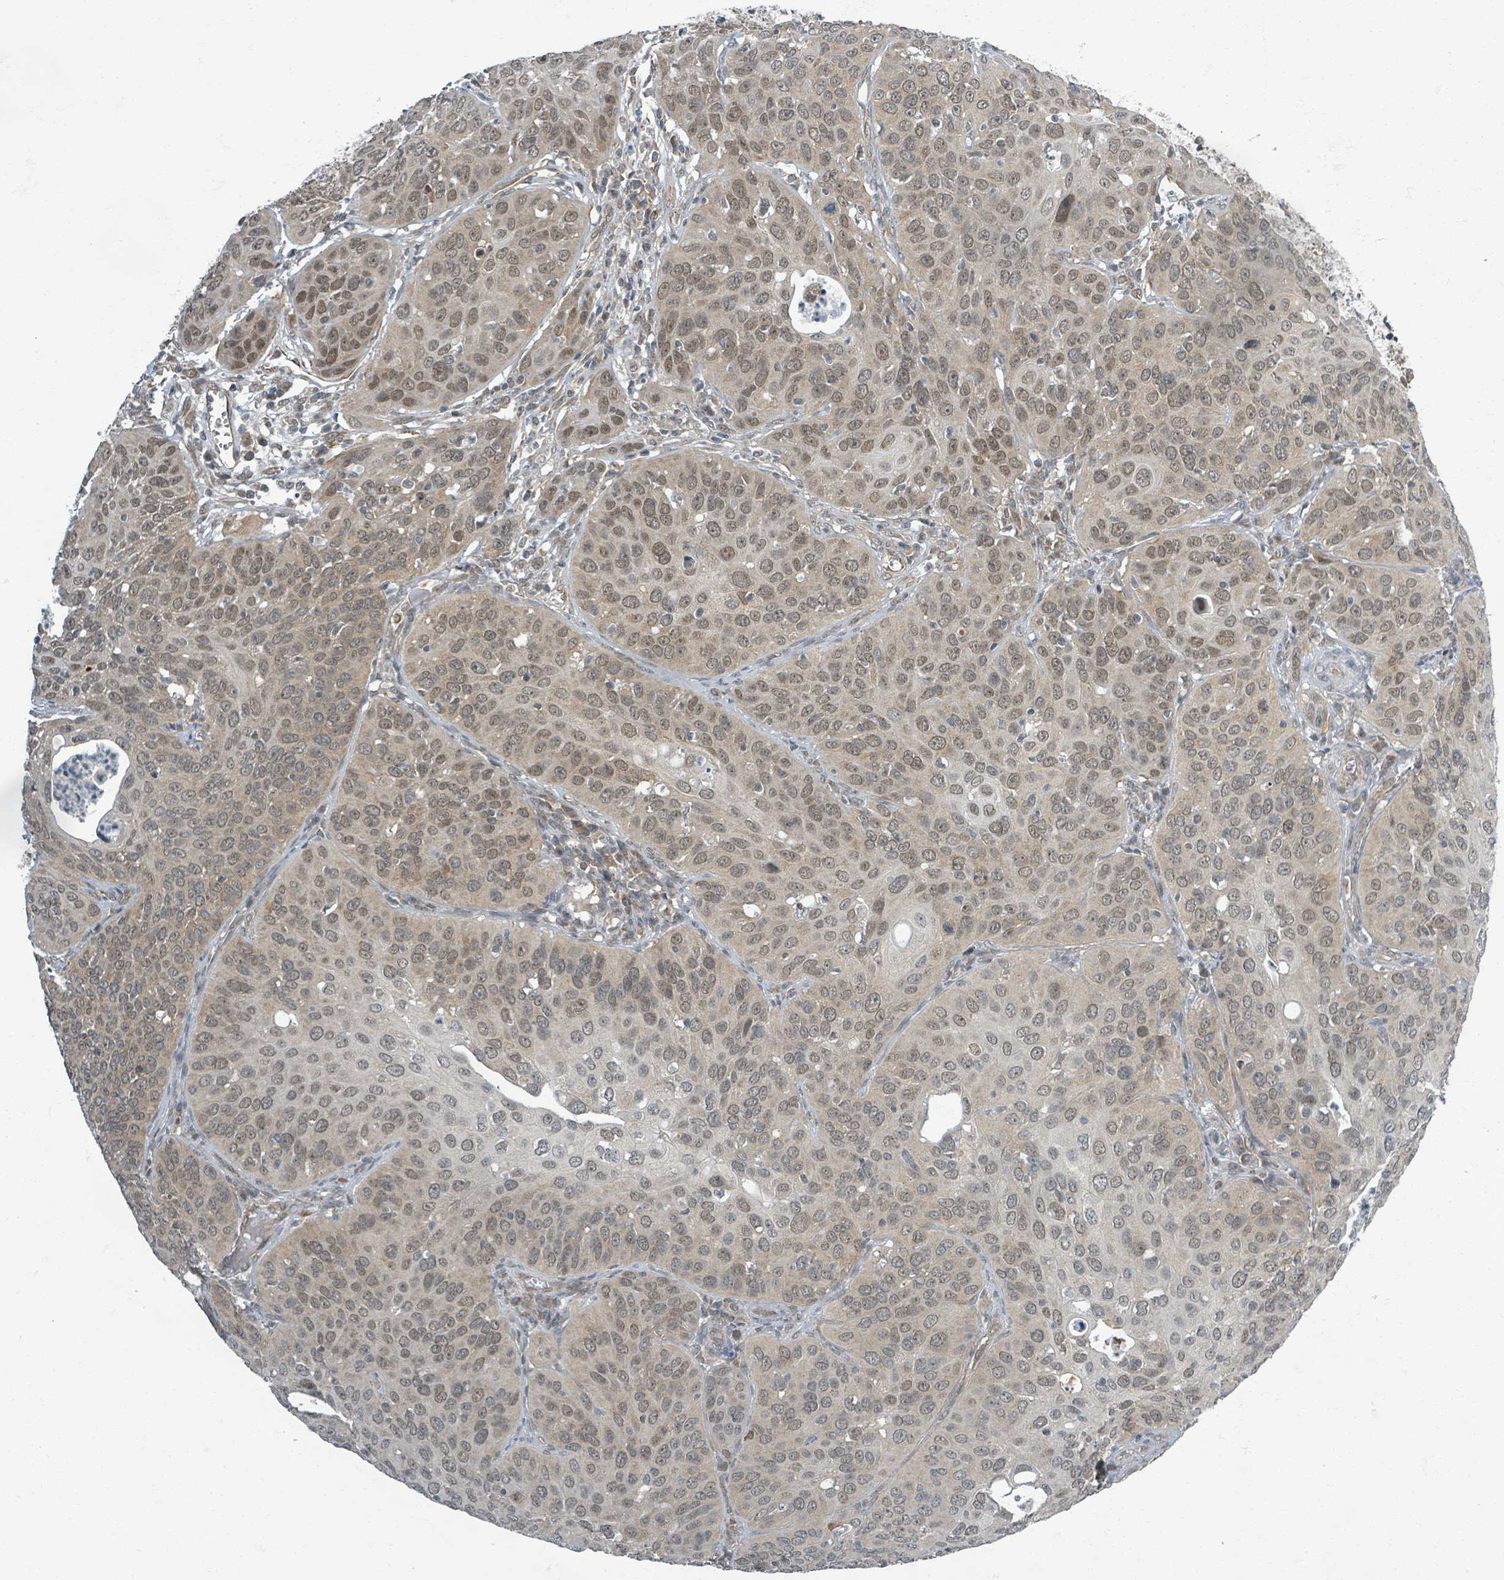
{"staining": {"intensity": "moderate", "quantity": ">75%", "location": "cytoplasmic/membranous,nuclear"}, "tissue": "cervical cancer", "cell_type": "Tumor cells", "image_type": "cancer", "snomed": [{"axis": "morphology", "description": "Squamous cell carcinoma, NOS"}, {"axis": "topography", "description": "Cervix"}], "caption": "Tumor cells display moderate cytoplasmic/membranous and nuclear expression in approximately >75% of cells in cervical cancer.", "gene": "INTS15", "patient": {"sex": "female", "age": 36}}